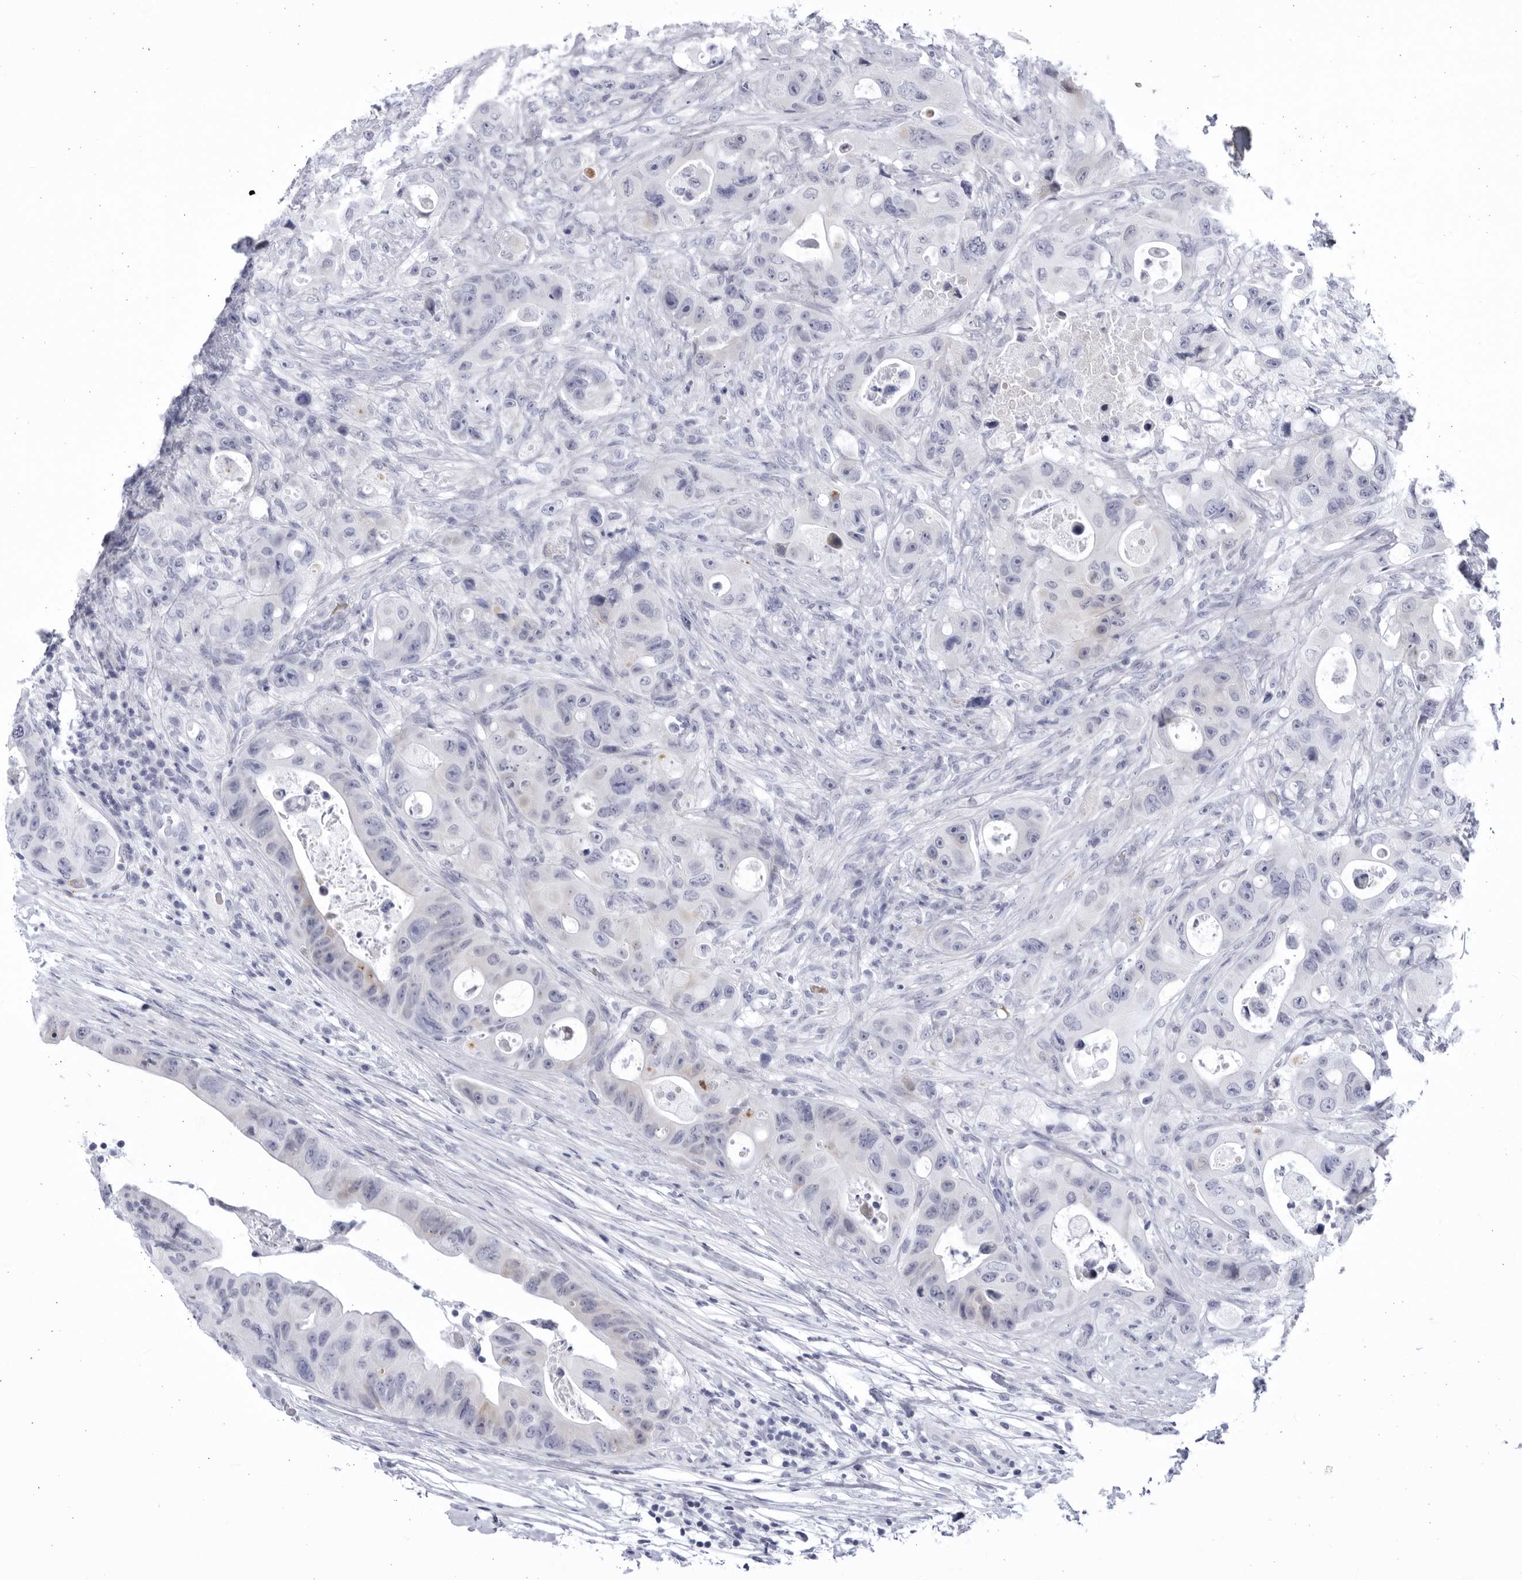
{"staining": {"intensity": "weak", "quantity": "<25%", "location": "cytoplasmic/membranous"}, "tissue": "colorectal cancer", "cell_type": "Tumor cells", "image_type": "cancer", "snomed": [{"axis": "morphology", "description": "Adenocarcinoma, NOS"}, {"axis": "topography", "description": "Colon"}], "caption": "Photomicrograph shows no significant protein expression in tumor cells of colorectal cancer.", "gene": "CCDC181", "patient": {"sex": "female", "age": 46}}